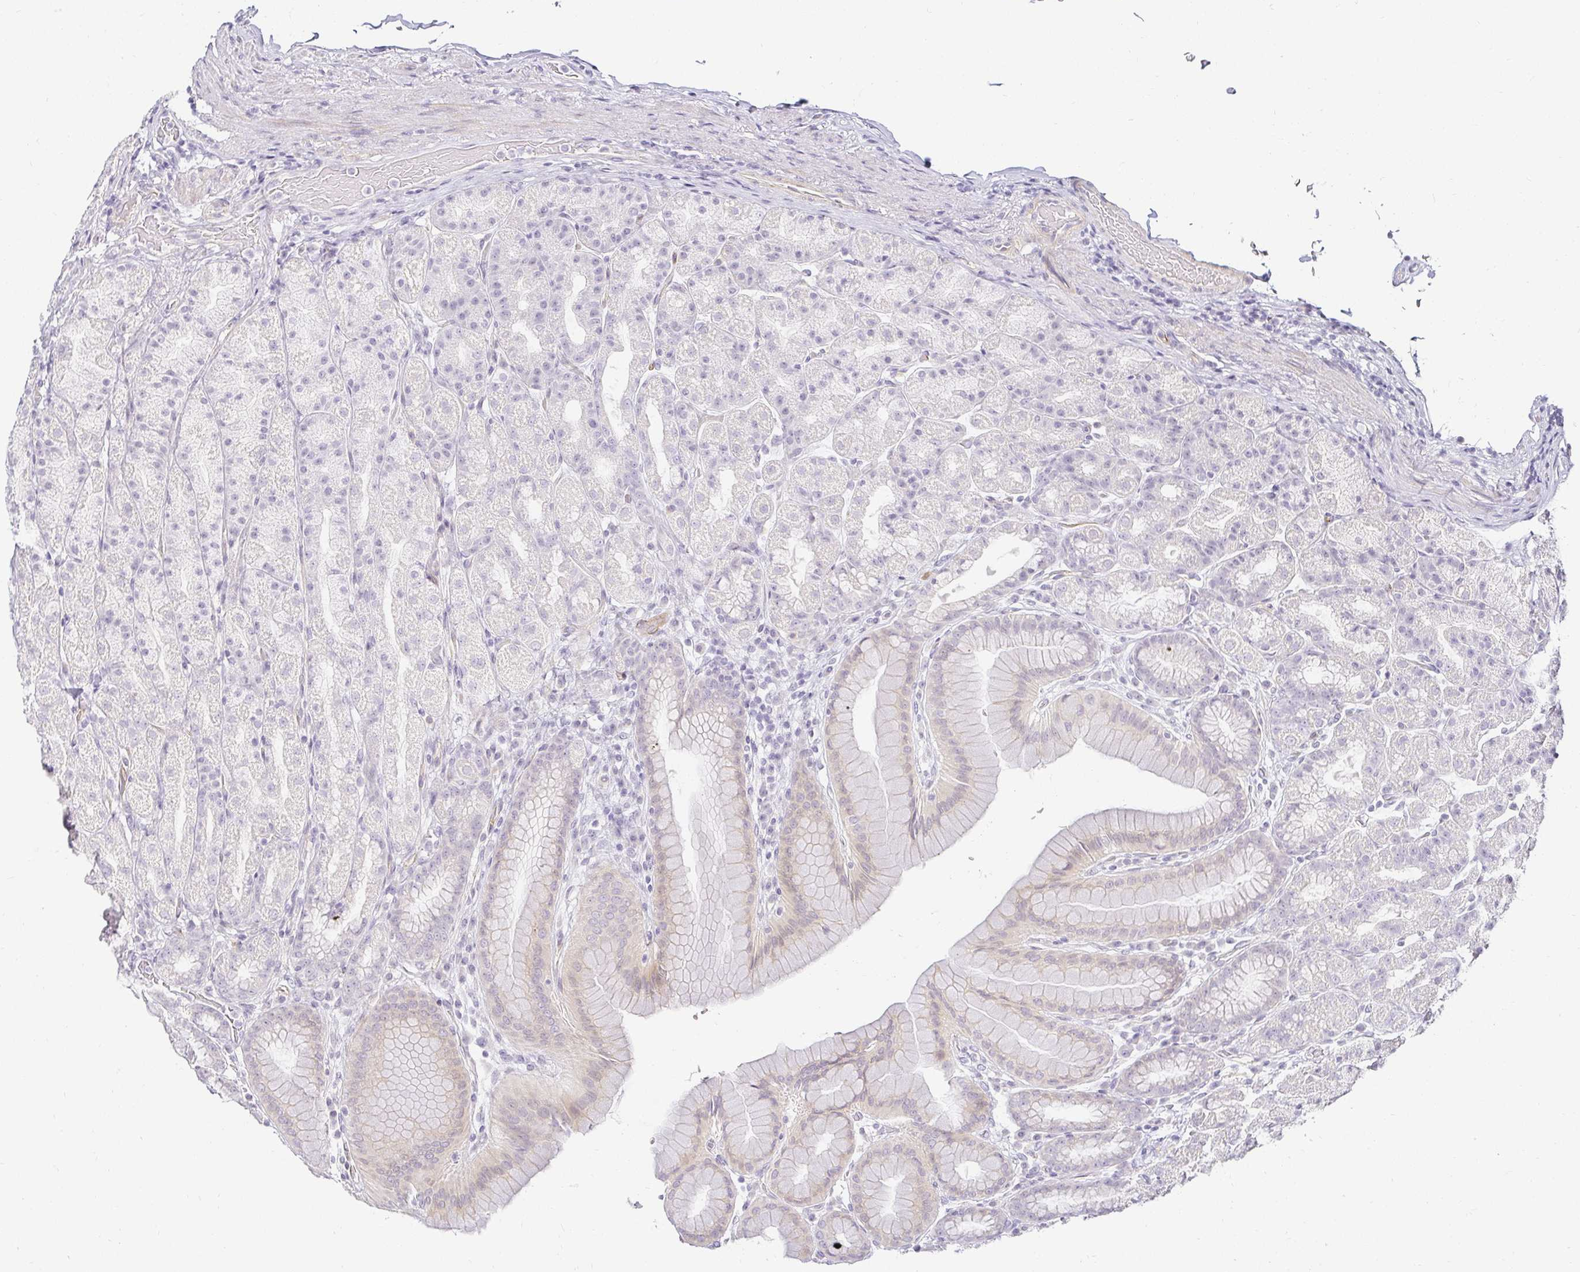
{"staining": {"intensity": "negative", "quantity": "none", "location": "none"}, "tissue": "stomach", "cell_type": "Glandular cells", "image_type": "normal", "snomed": [{"axis": "morphology", "description": "Normal tissue, NOS"}, {"axis": "topography", "description": "Stomach, upper"}, {"axis": "topography", "description": "Stomach"}], "caption": "This is an immunohistochemistry (IHC) photomicrograph of benign human stomach. There is no positivity in glandular cells.", "gene": "ACAN", "patient": {"sex": "male", "age": 68}}